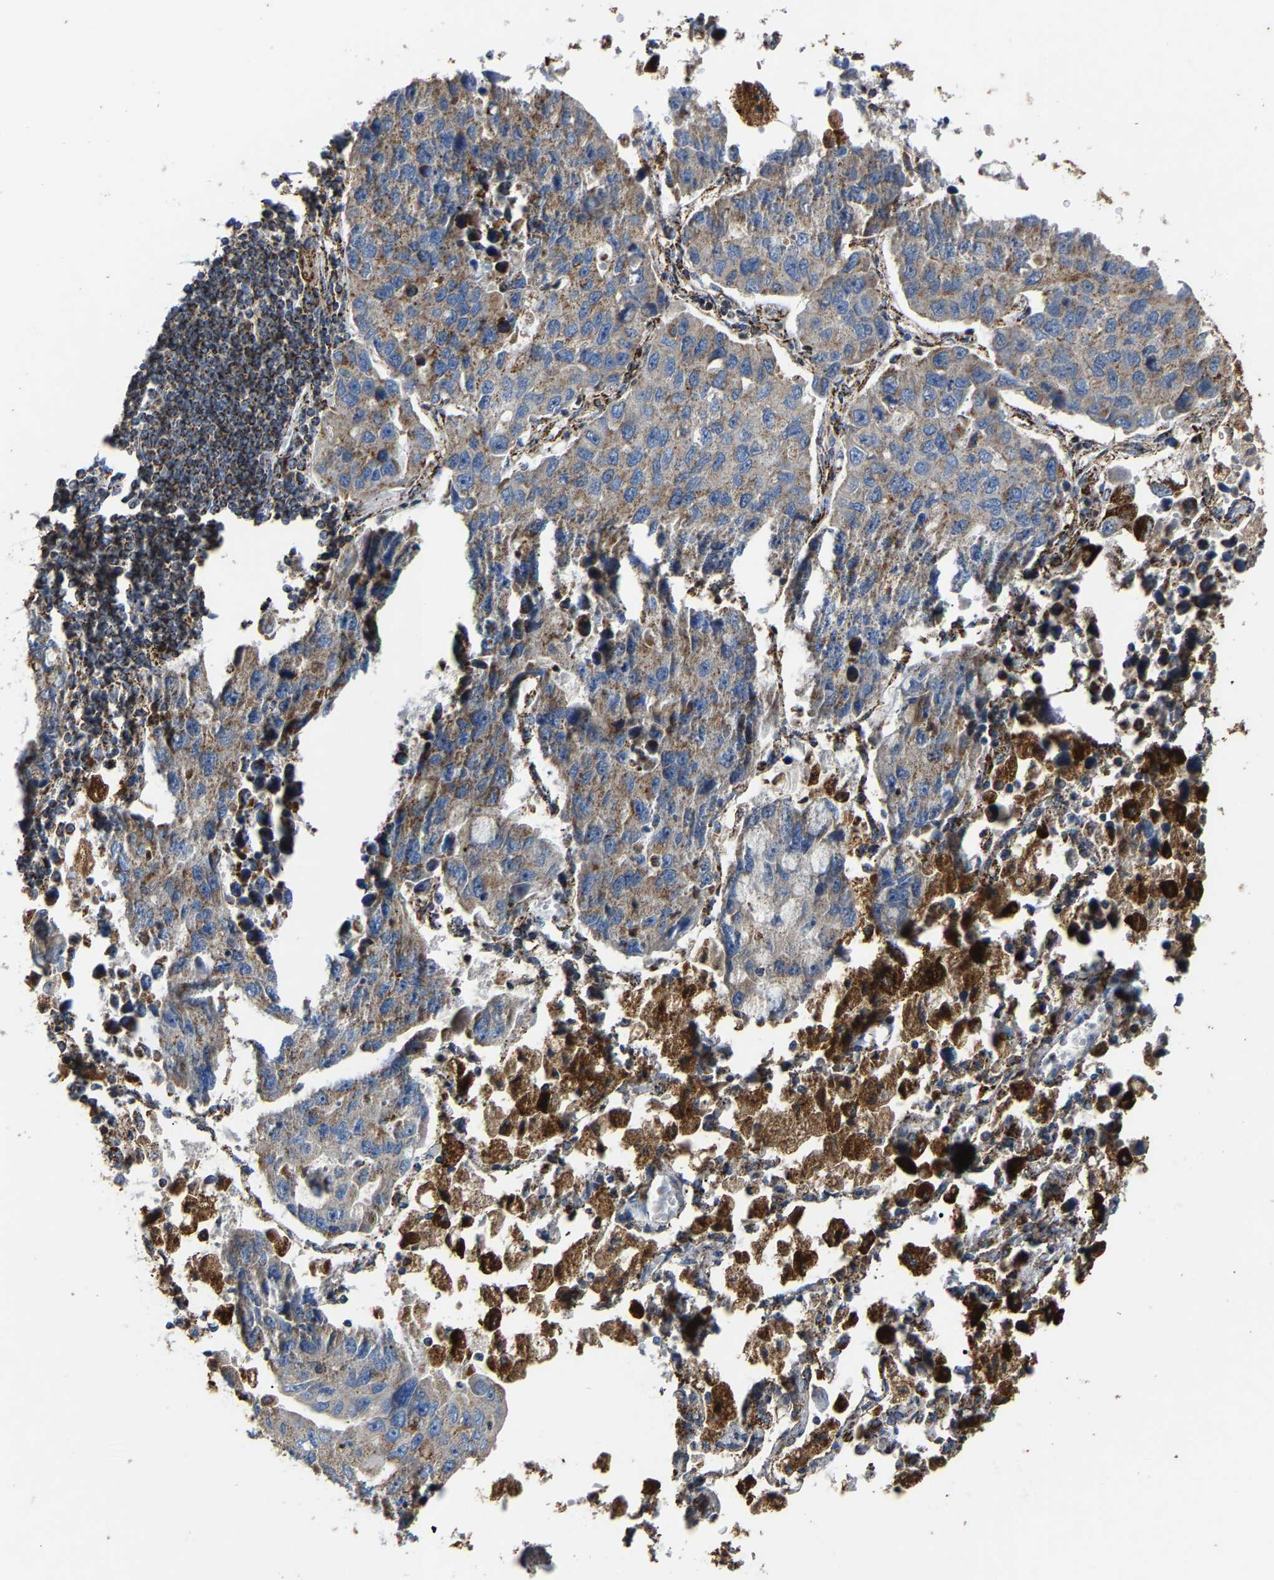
{"staining": {"intensity": "weak", "quantity": "25%-75%", "location": "cytoplasmic/membranous"}, "tissue": "lung cancer", "cell_type": "Tumor cells", "image_type": "cancer", "snomed": [{"axis": "morphology", "description": "Adenocarcinoma, NOS"}, {"axis": "topography", "description": "Lung"}], "caption": "Lung adenocarcinoma tissue displays weak cytoplasmic/membranous staining in about 25%-75% of tumor cells (IHC, brightfield microscopy, high magnification).", "gene": "NDUFV3", "patient": {"sex": "male", "age": 64}}